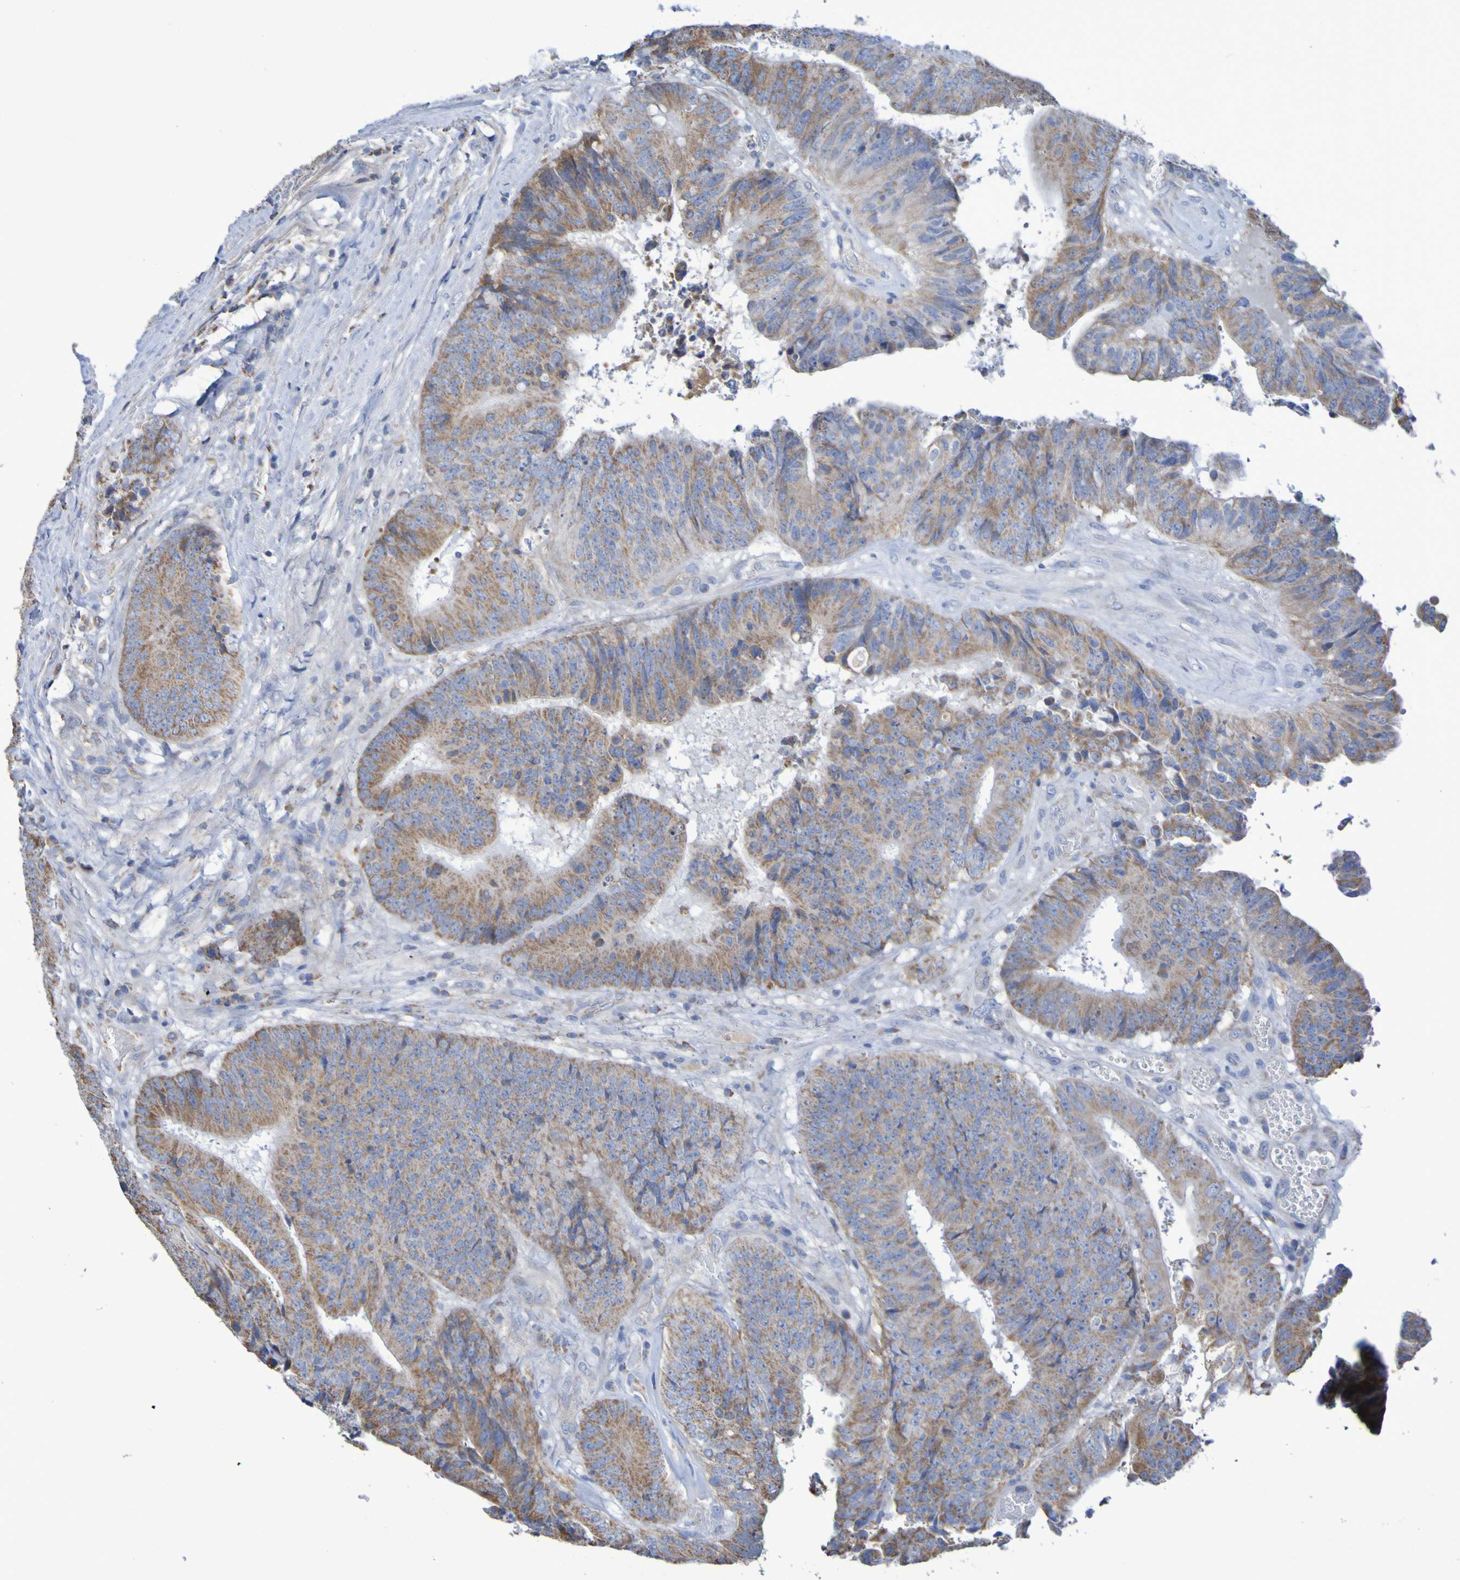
{"staining": {"intensity": "moderate", "quantity": ">75%", "location": "cytoplasmic/membranous"}, "tissue": "colorectal cancer", "cell_type": "Tumor cells", "image_type": "cancer", "snomed": [{"axis": "morphology", "description": "Adenocarcinoma, NOS"}, {"axis": "topography", "description": "Rectum"}], "caption": "This histopathology image exhibits immunohistochemistry staining of colorectal cancer (adenocarcinoma), with medium moderate cytoplasmic/membranous positivity in about >75% of tumor cells.", "gene": "CNTN2", "patient": {"sex": "male", "age": 72}}